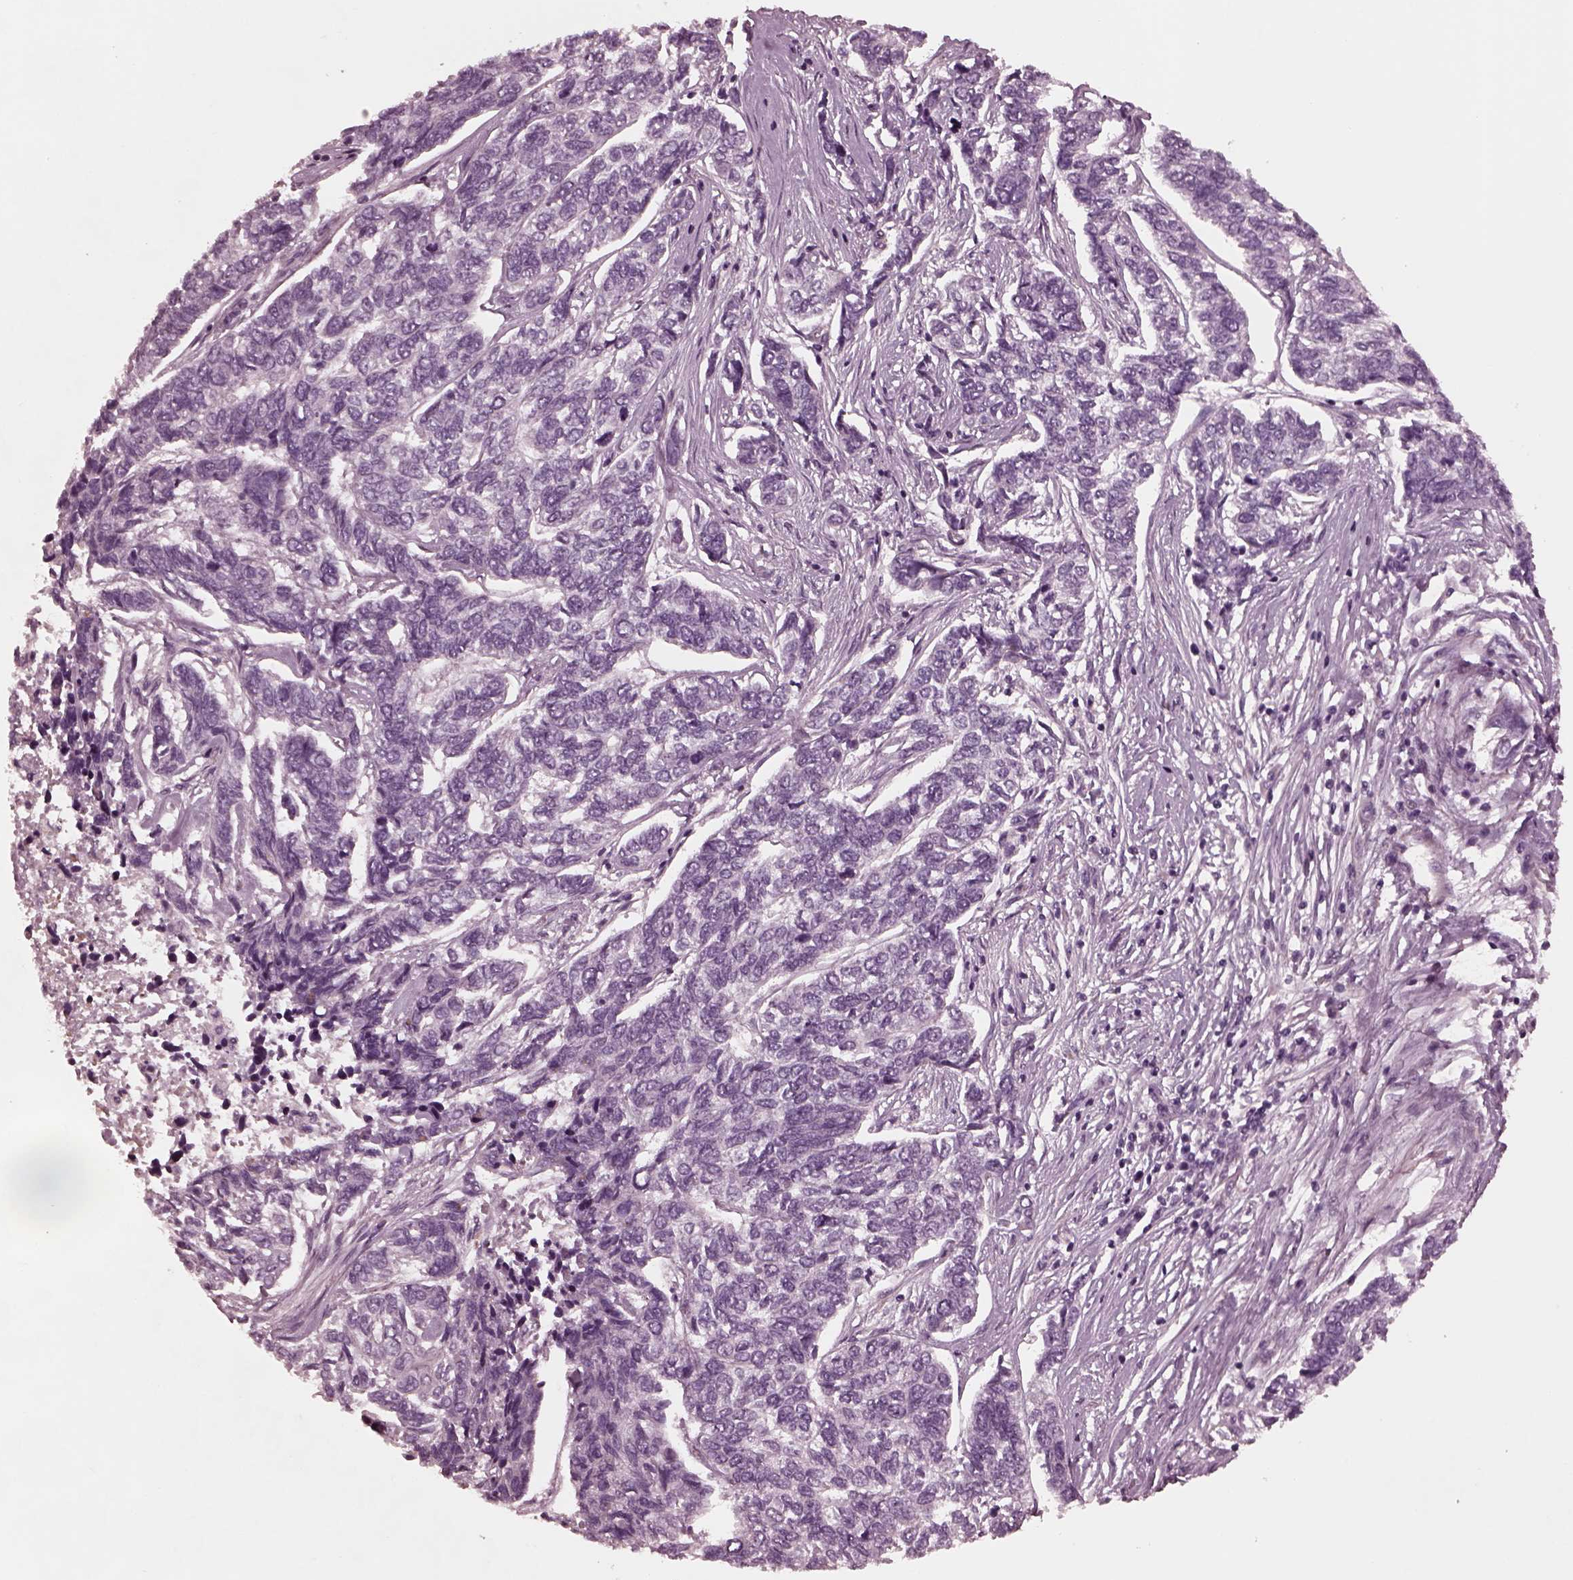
{"staining": {"intensity": "negative", "quantity": "none", "location": "none"}, "tissue": "skin cancer", "cell_type": "Tumor cells", "image_type": "cancer", "snomed": [{"axis": "morphology", "description": "Basal cell carcinoma"}, {"axis": "topography", "description": "Skin"}], "caption": "Immunohistochemistry histopathology image of neoplastic tissue: skin cancer (basal cell carcinoma) stained with DAB exhibits no significant protein expression in tumor cells.", "gene": "KIF6", "patient": {"sex": "female", "age": 65}}